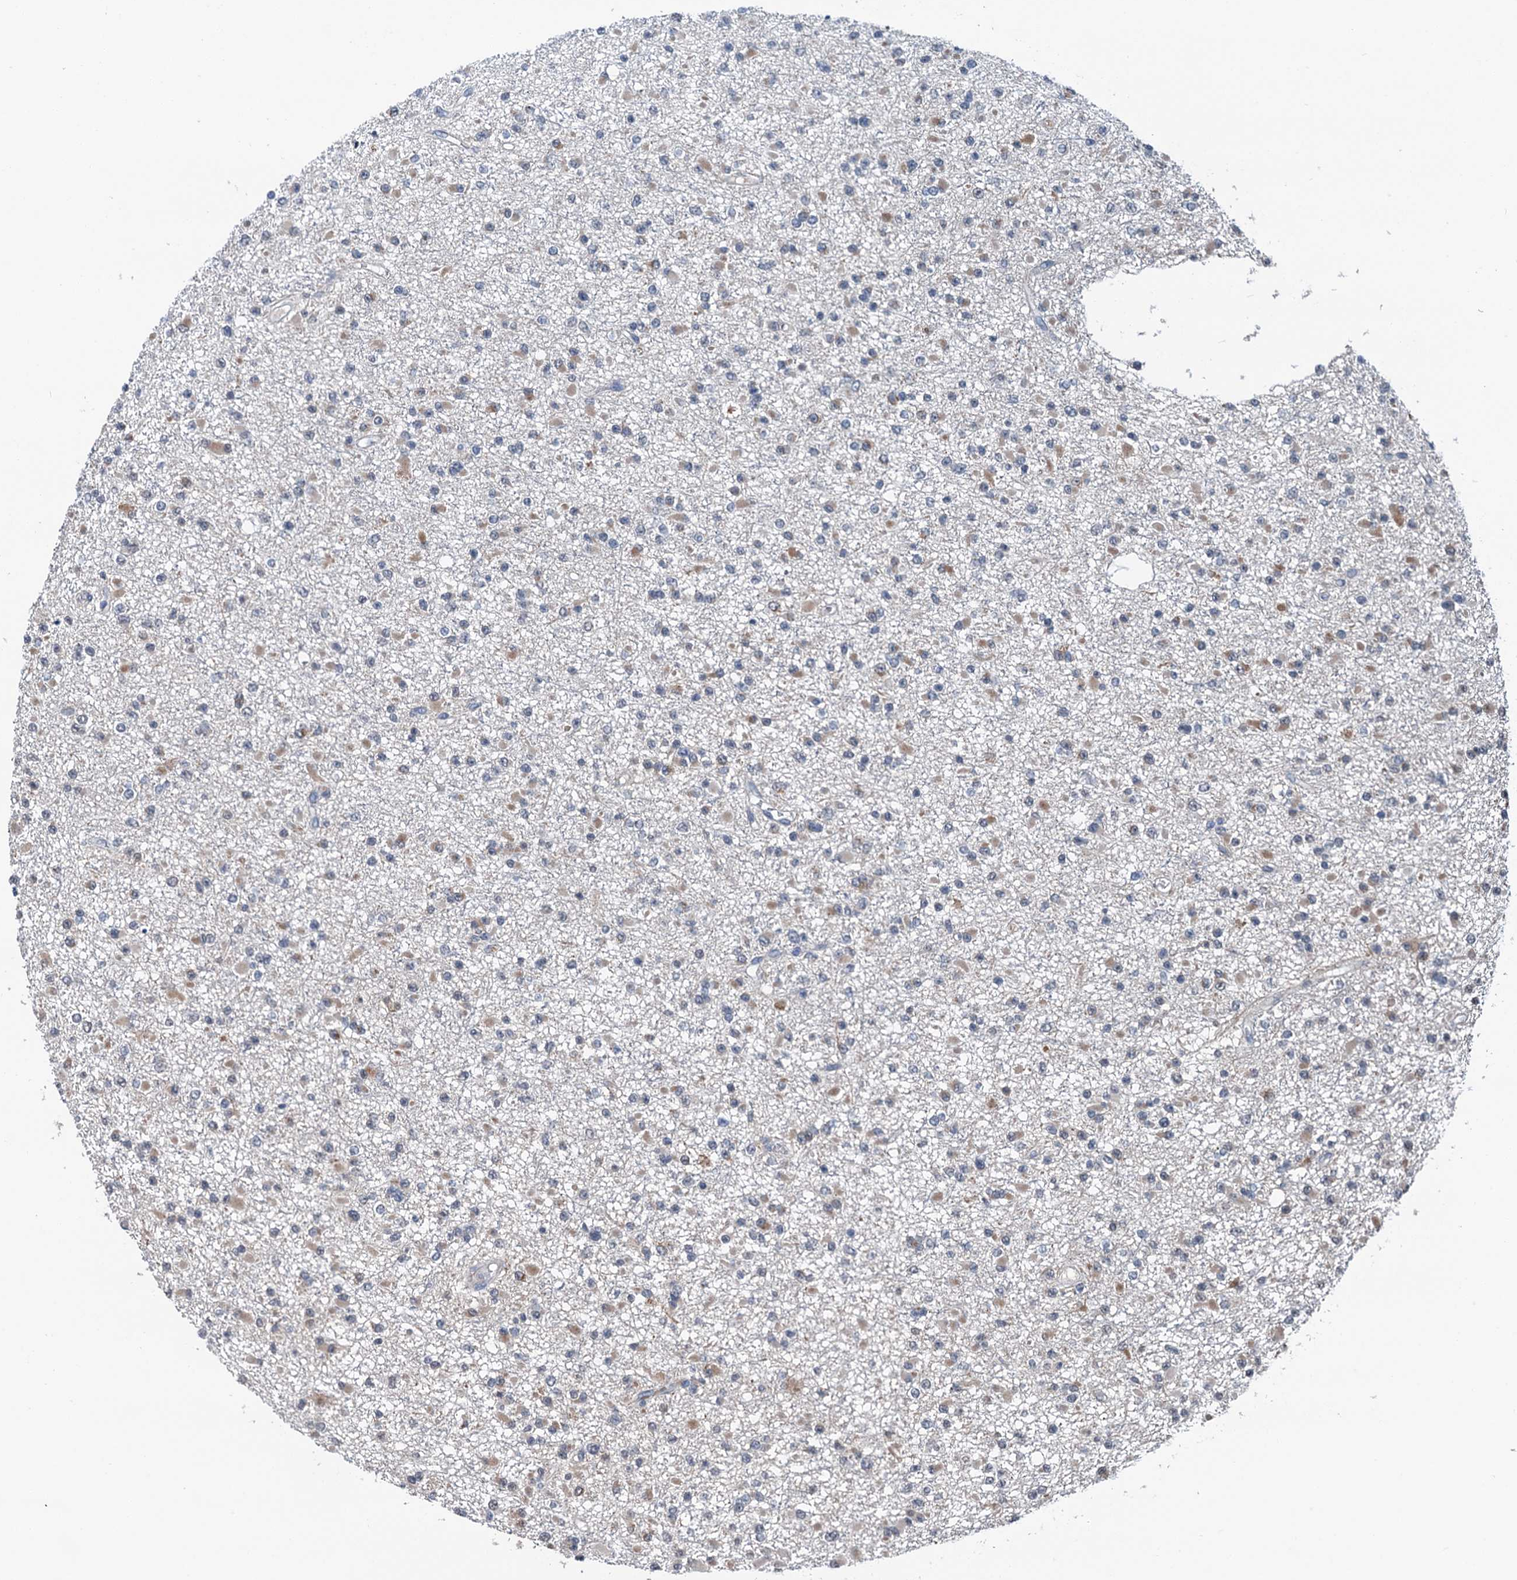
{"staining": {"intensity": "moderate", "quantity": "<25%", "location": "cytoplasmic/membranous"}, "tissue": "glioma", "cell_type": "Tumor cells", "image_type": "cancer", "snomed": [{"axis": "morphology", "description": "Glioma, malignant, Low grade"}, {"axis": "topography", "description": "Brain"}], "caption": "Malignant glioma (low-grade) was stained to show a protein in brown. There is low levels of moderate cytoplasmic/membranous positivity in approximately <25% of tumor cells.", "gene": "SHLD1", "patient": {"sex": "female", "age": 22}}